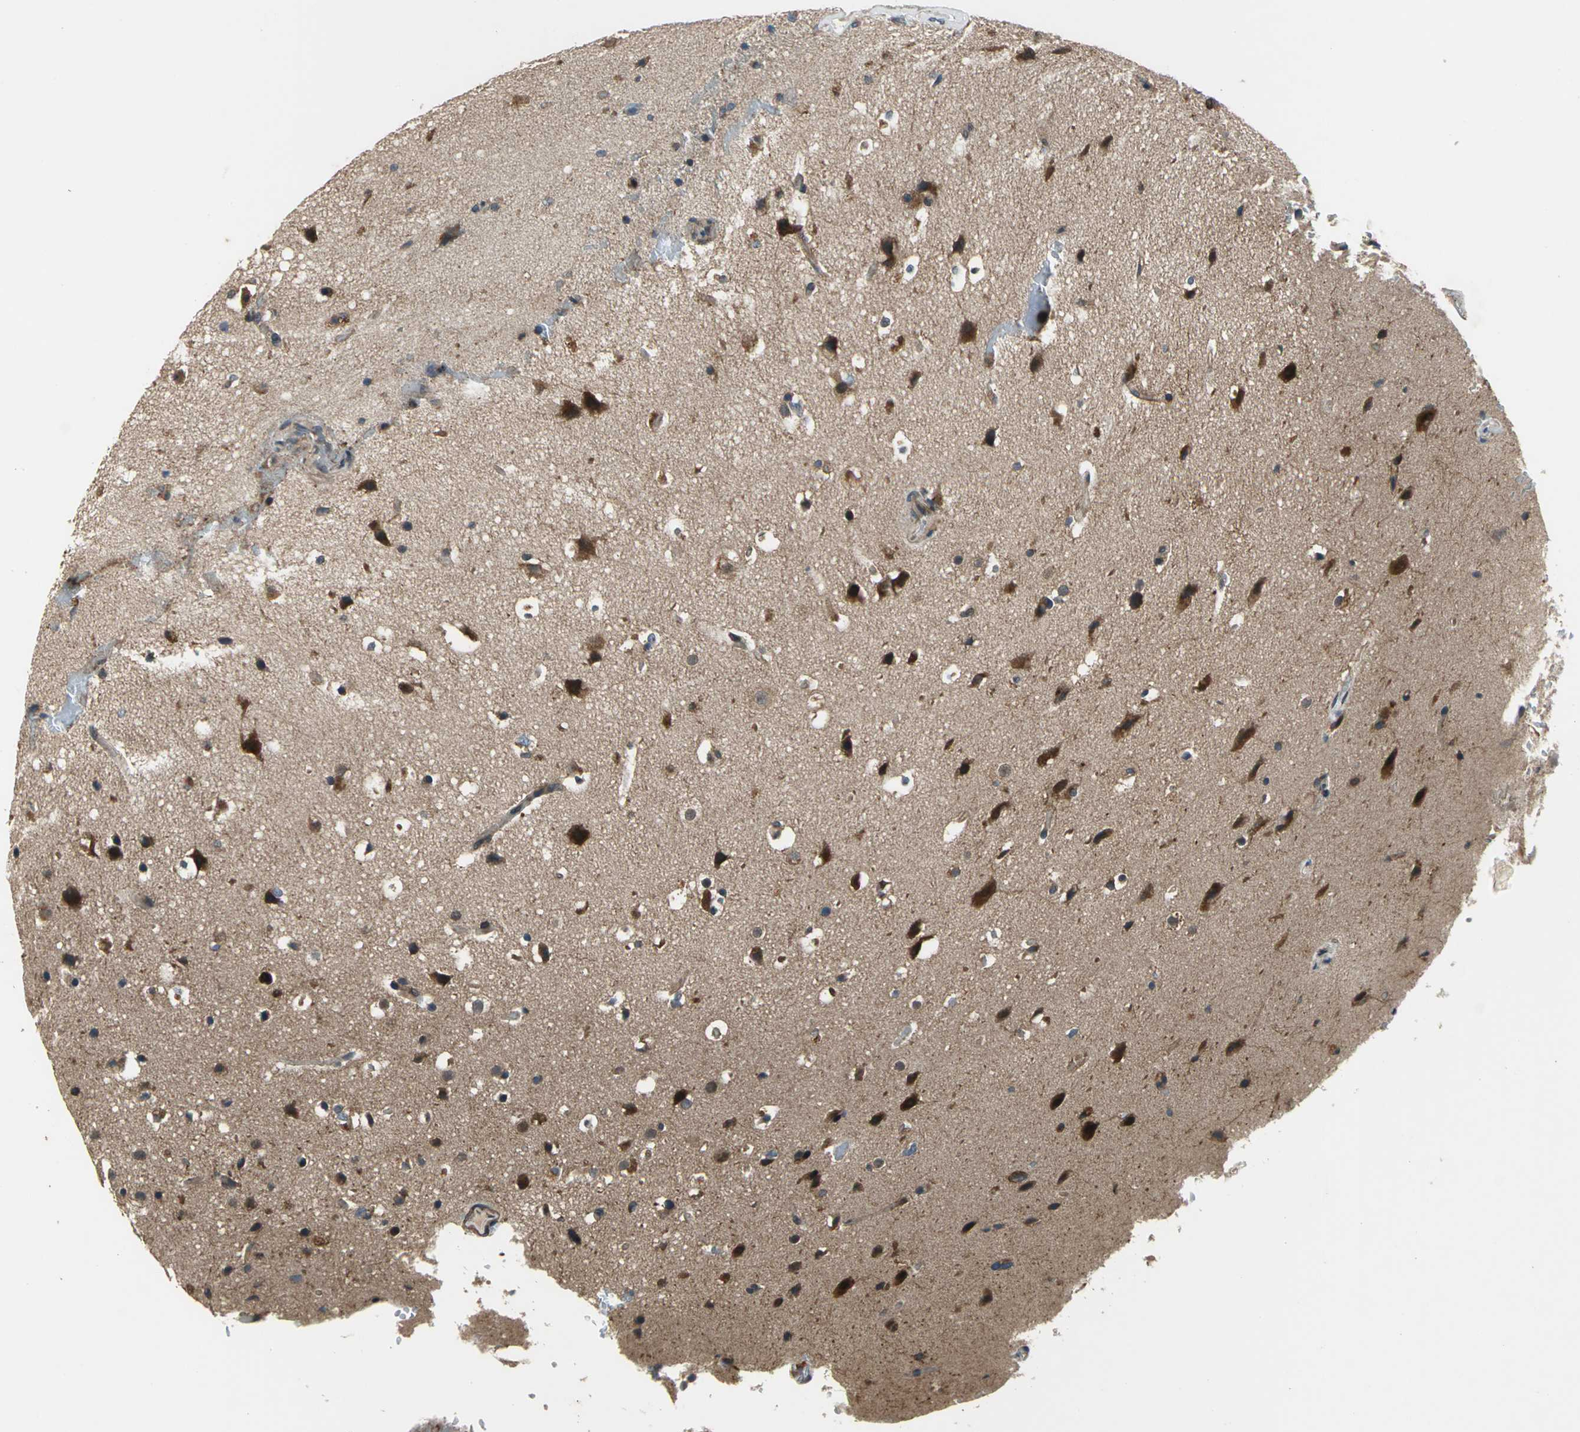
{"staining": {"intensity": "strong", "quantity": ">75%", "location": "cytoplasmic/membranous,nuclear"}, "tissue": "glioma", "cell_type": "Tumor cells", "image_type": "cancer", "snomed": [{"axis": "morphology", "description": "Glioma, malignant, Low grade"}, {"axis": "topography", "description": "Cerebral cortex"}], "caption": "DAB immunohistochemical staining of human malignant glioma (low-grade) displays strong cytoplasmic/membranous and nuclear protein staining in about >75% of tumor cells. Nuclei are stained in blue.", "gene": "EIF2B2", "patient": {"sex": "female", "age": 47}}